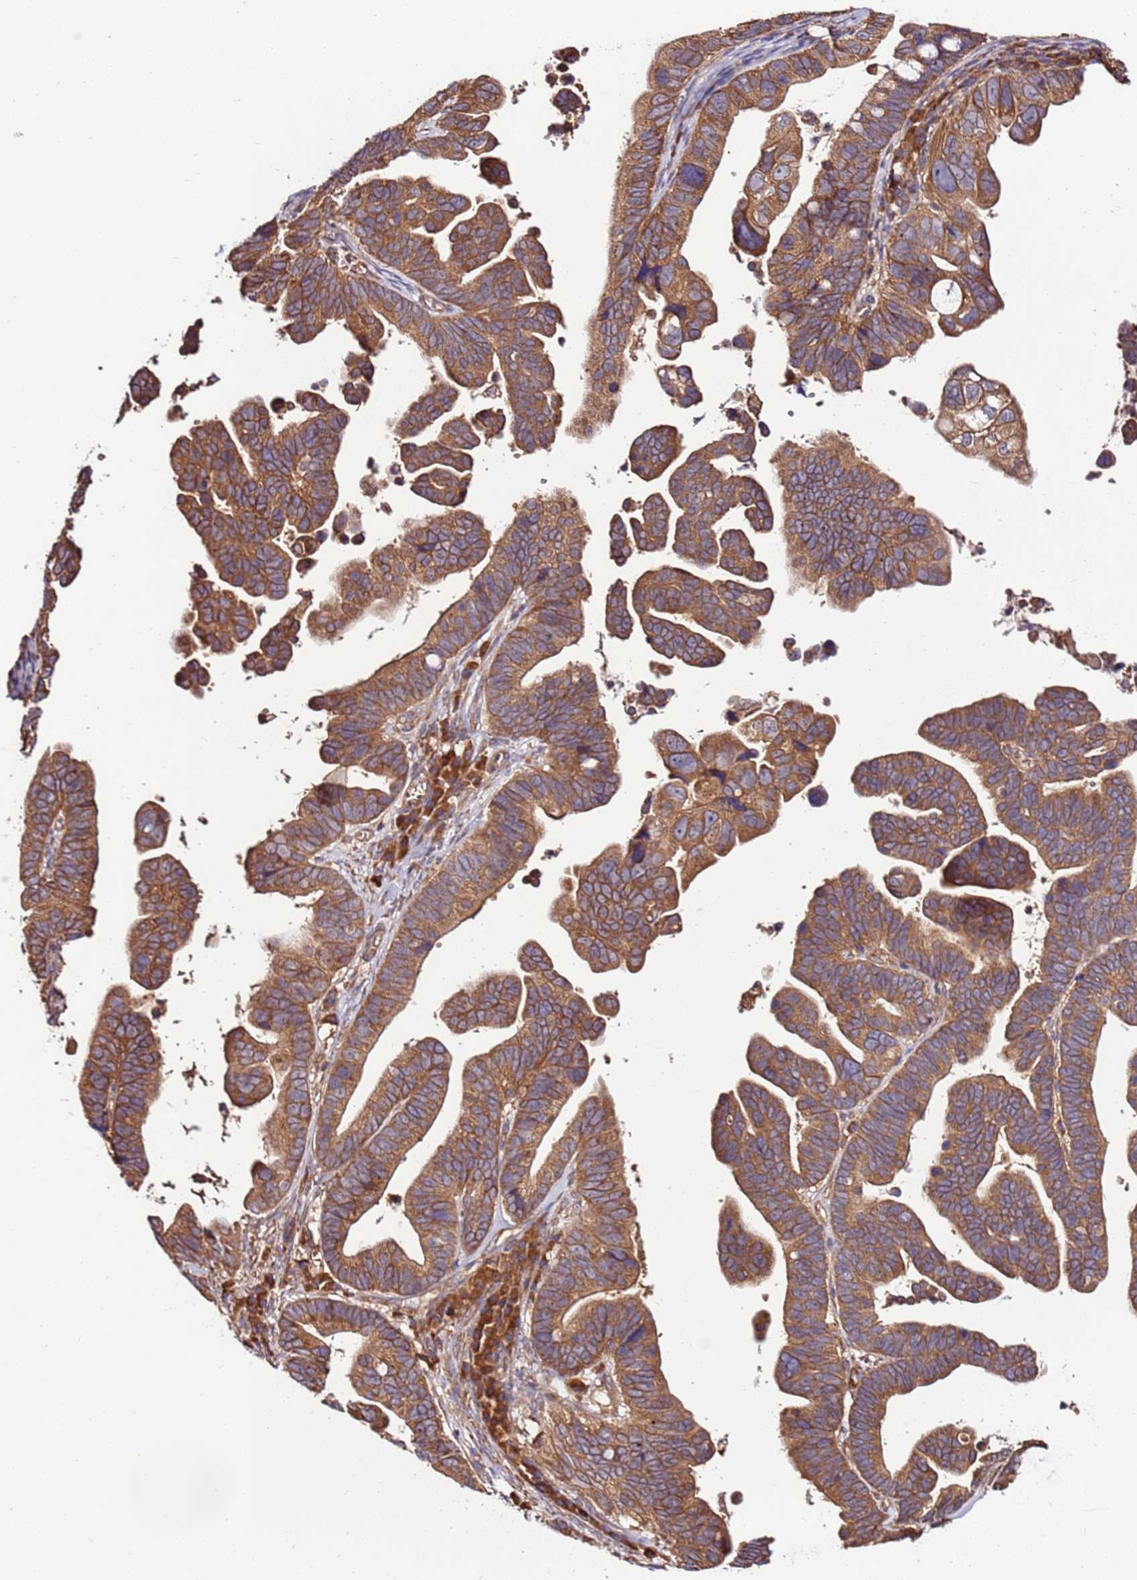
{"staining": {"intensity": "moderate", "quantity": ">75%", "location": "cytoplasmic/membranous"}, "tissue": "ovarian cancer", "cell_type": "Tumor cells", "image_type": "cancer", "snomed": [{"axis": "morphology", "description": "Cystadenocarcinoma, serous, NOS"}, {"axis": "topography", "description": "Ovary"}], "caption": "High-power microscopy captured an immunohistochemistry (IHC) image of serous cystadenocarcinoma (ovarian), revealing moderate cytoplasmic/membranous expression in about >75% of tumor cells. (Stains: DAB in brown, nuclei in blue, Microscopy: brightfield microscopy at high magnification).", "gene": "SLC44A5", "patient": {"sex": "female", "age": 56}}